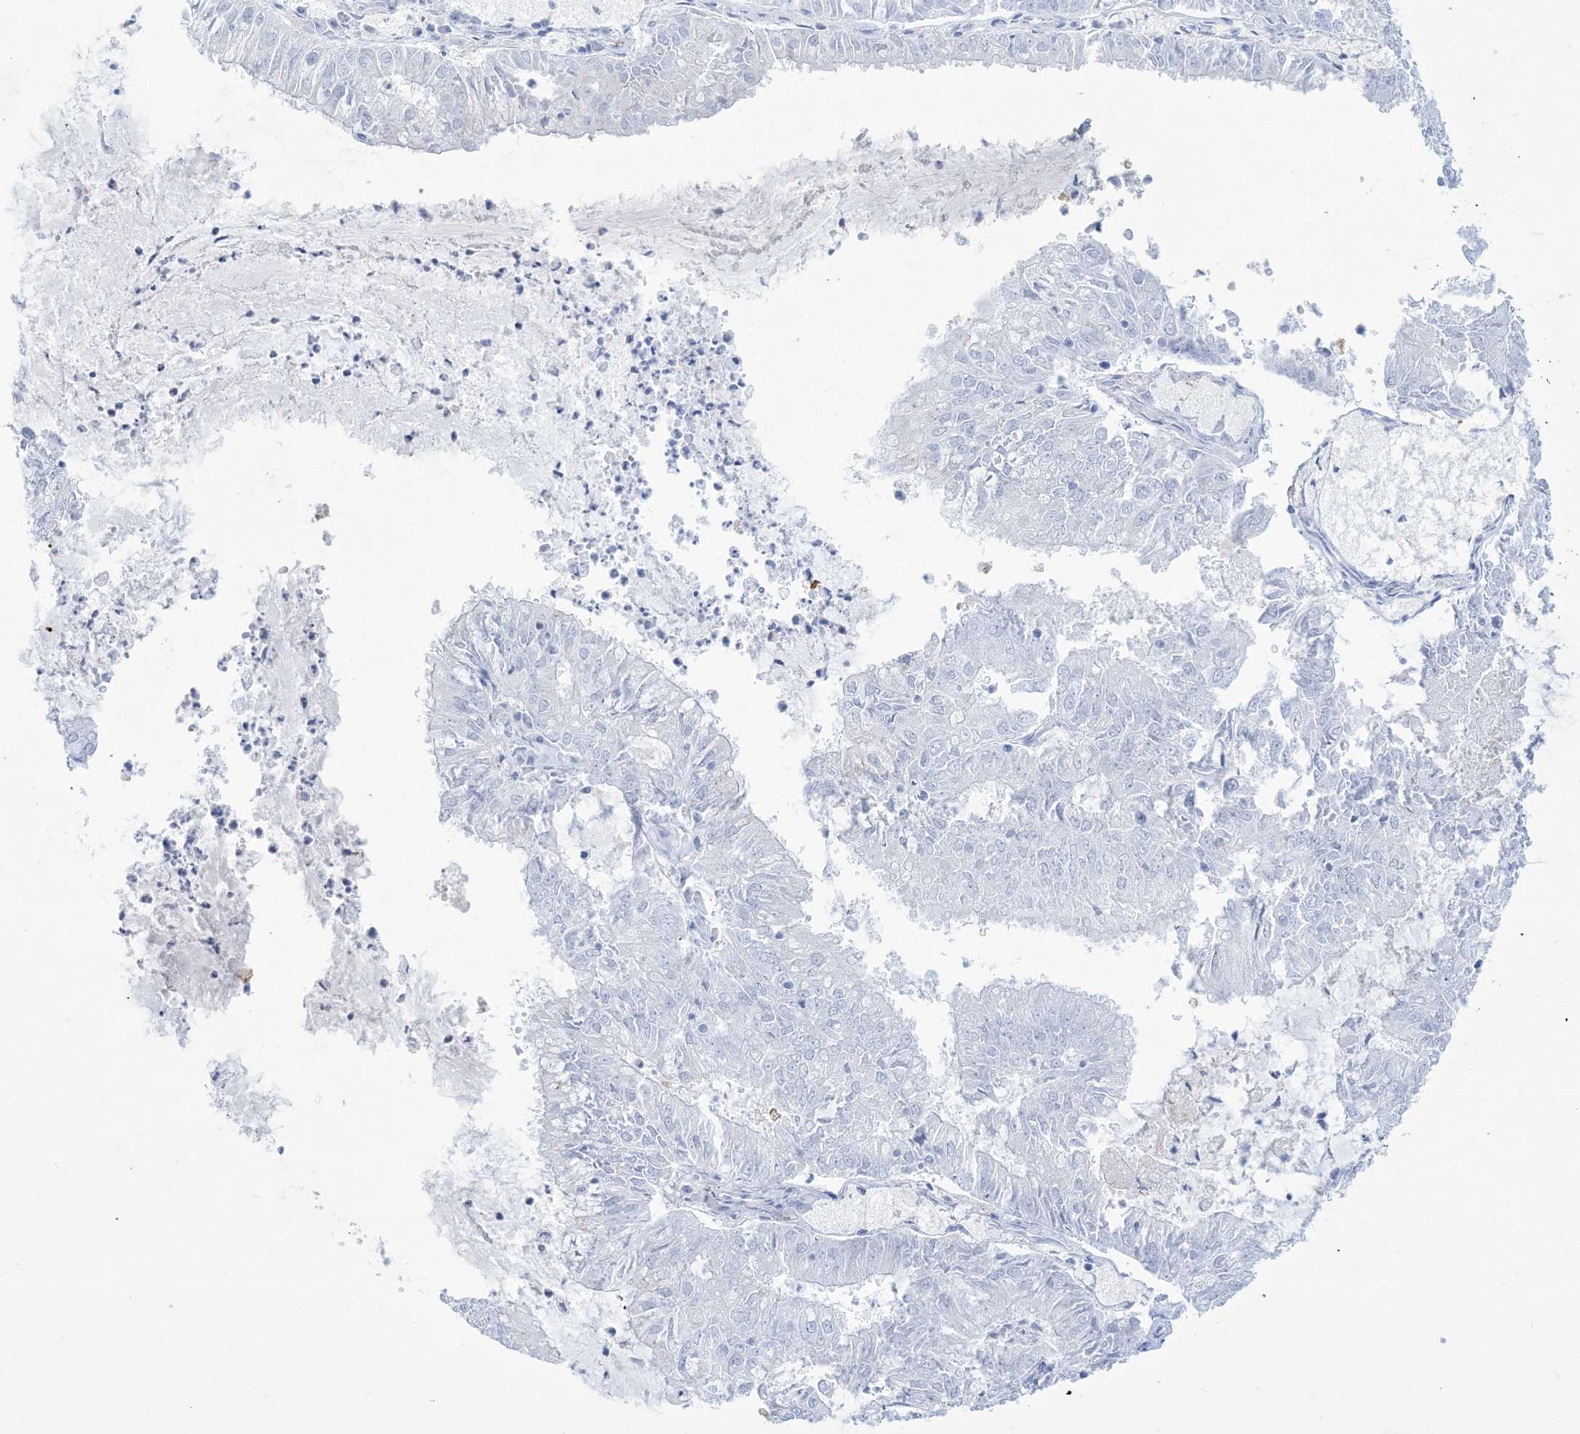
{"staining": {"intensity": "negative", "quantity": "none", "location": "none"}, "tissue": "endometrial cancer", "cell_type": "Tumor cells", "image_type": "cancer", "snomed": [{"axis": "morphology", "description": "Adenocarcinoma, NOS"}, {"axis": "topography", "description": "Endometrium"}], "caption": "Tumor cells are negative for brown protein staining in endometrial adenocarcinoma.", "gene": "B3GNT7", "patient": {"sex": "female", "age": 57}}